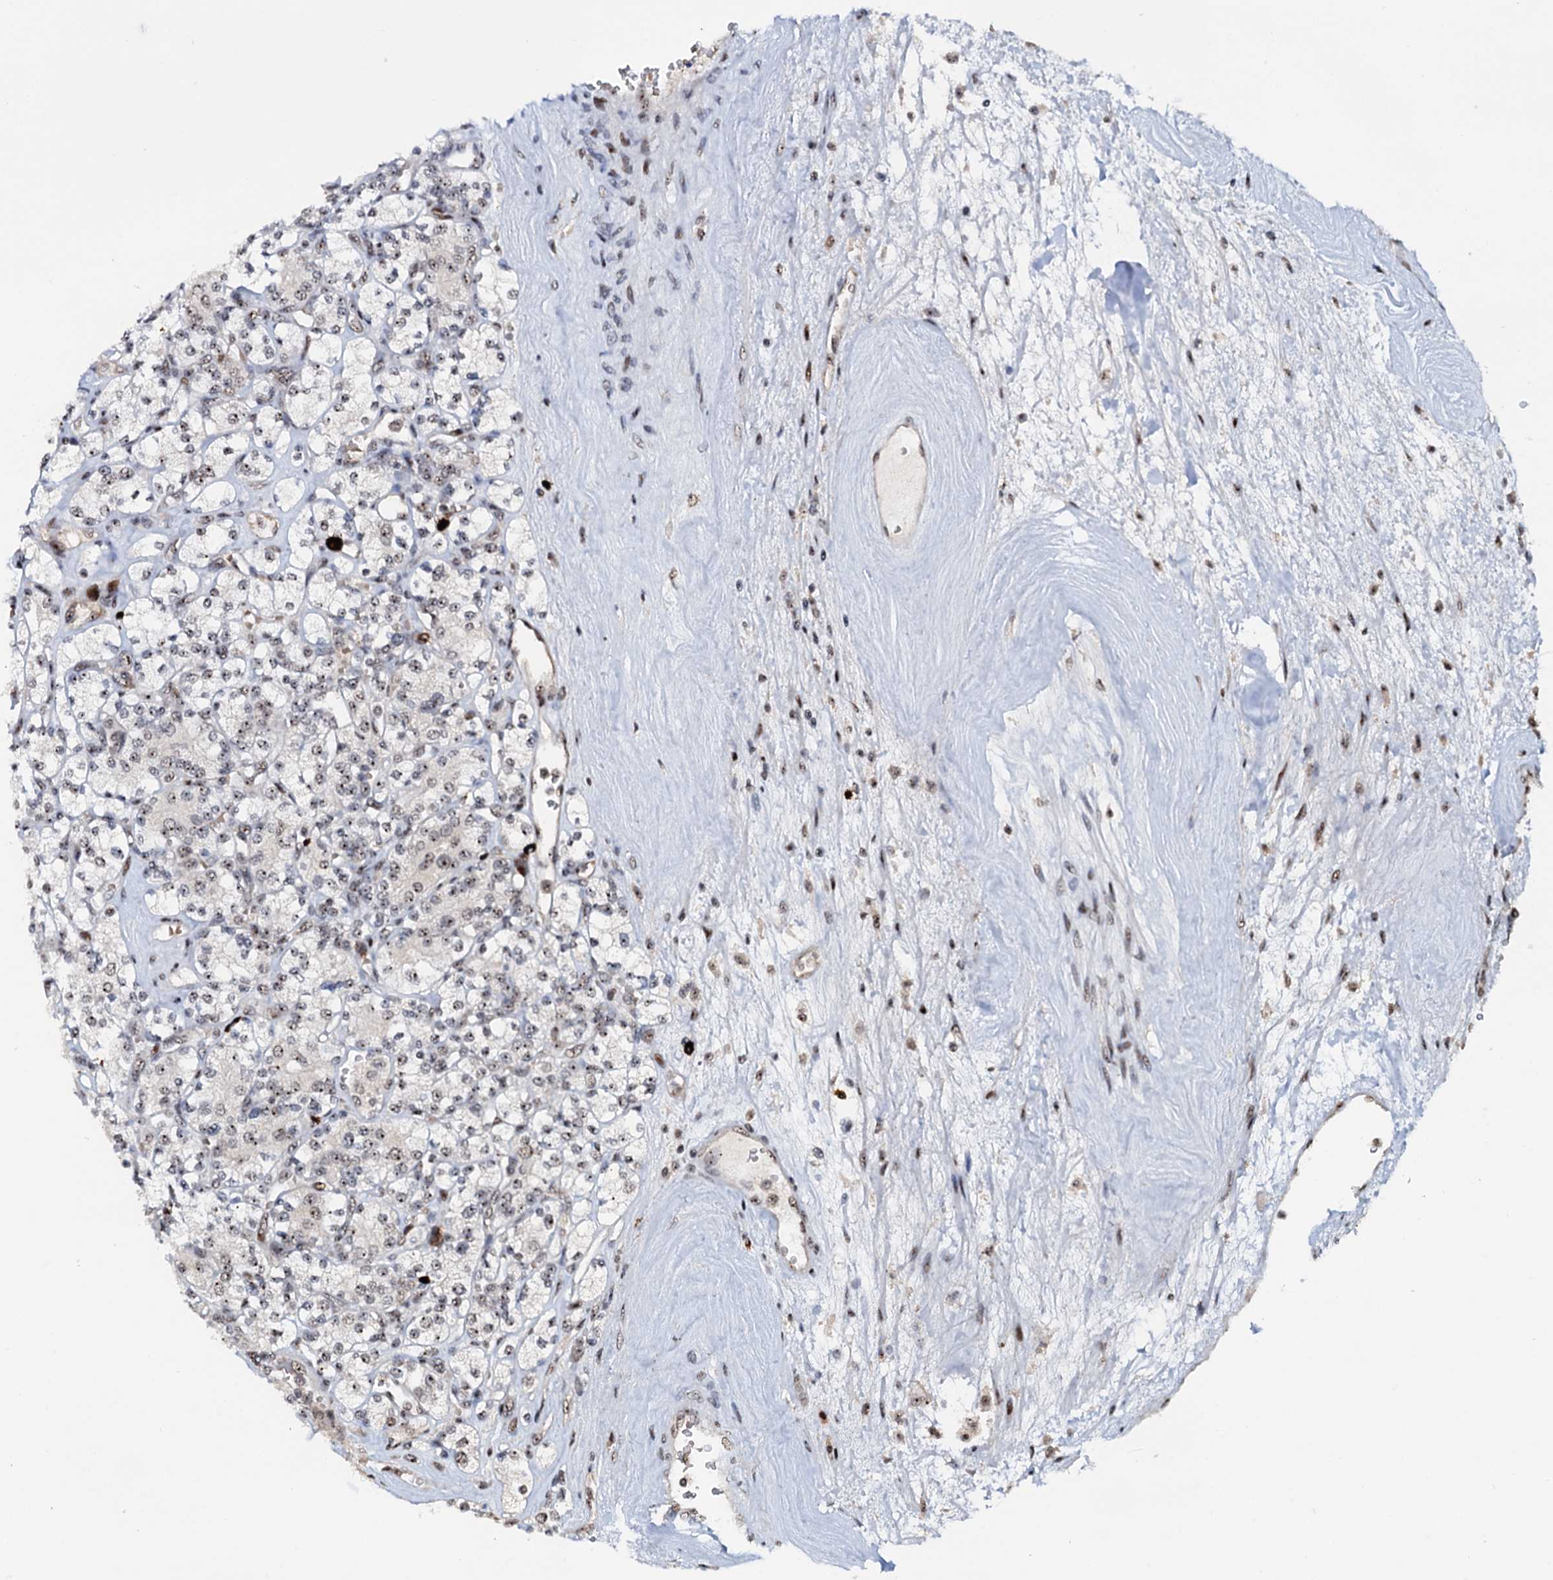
{"staining": {"intensity": "weak", "quantity": ">75%", "location": "nuclear"}, "tissue": "renal cancer", "cell_type": "Tumor cells", "image_type": "cancer", "snomed": [{"axis": "morphology", "description": "Adenocarcinoma, NOS"}, {"axis": "topography", "description": "Kidney"}], "caption": "The immunohistochemical stain highlights weak nuclear positivity in tumor cells of renal cancer tissue.", "gene": "NEUROG3", "patient": {"sex": "male", "age": 77}}